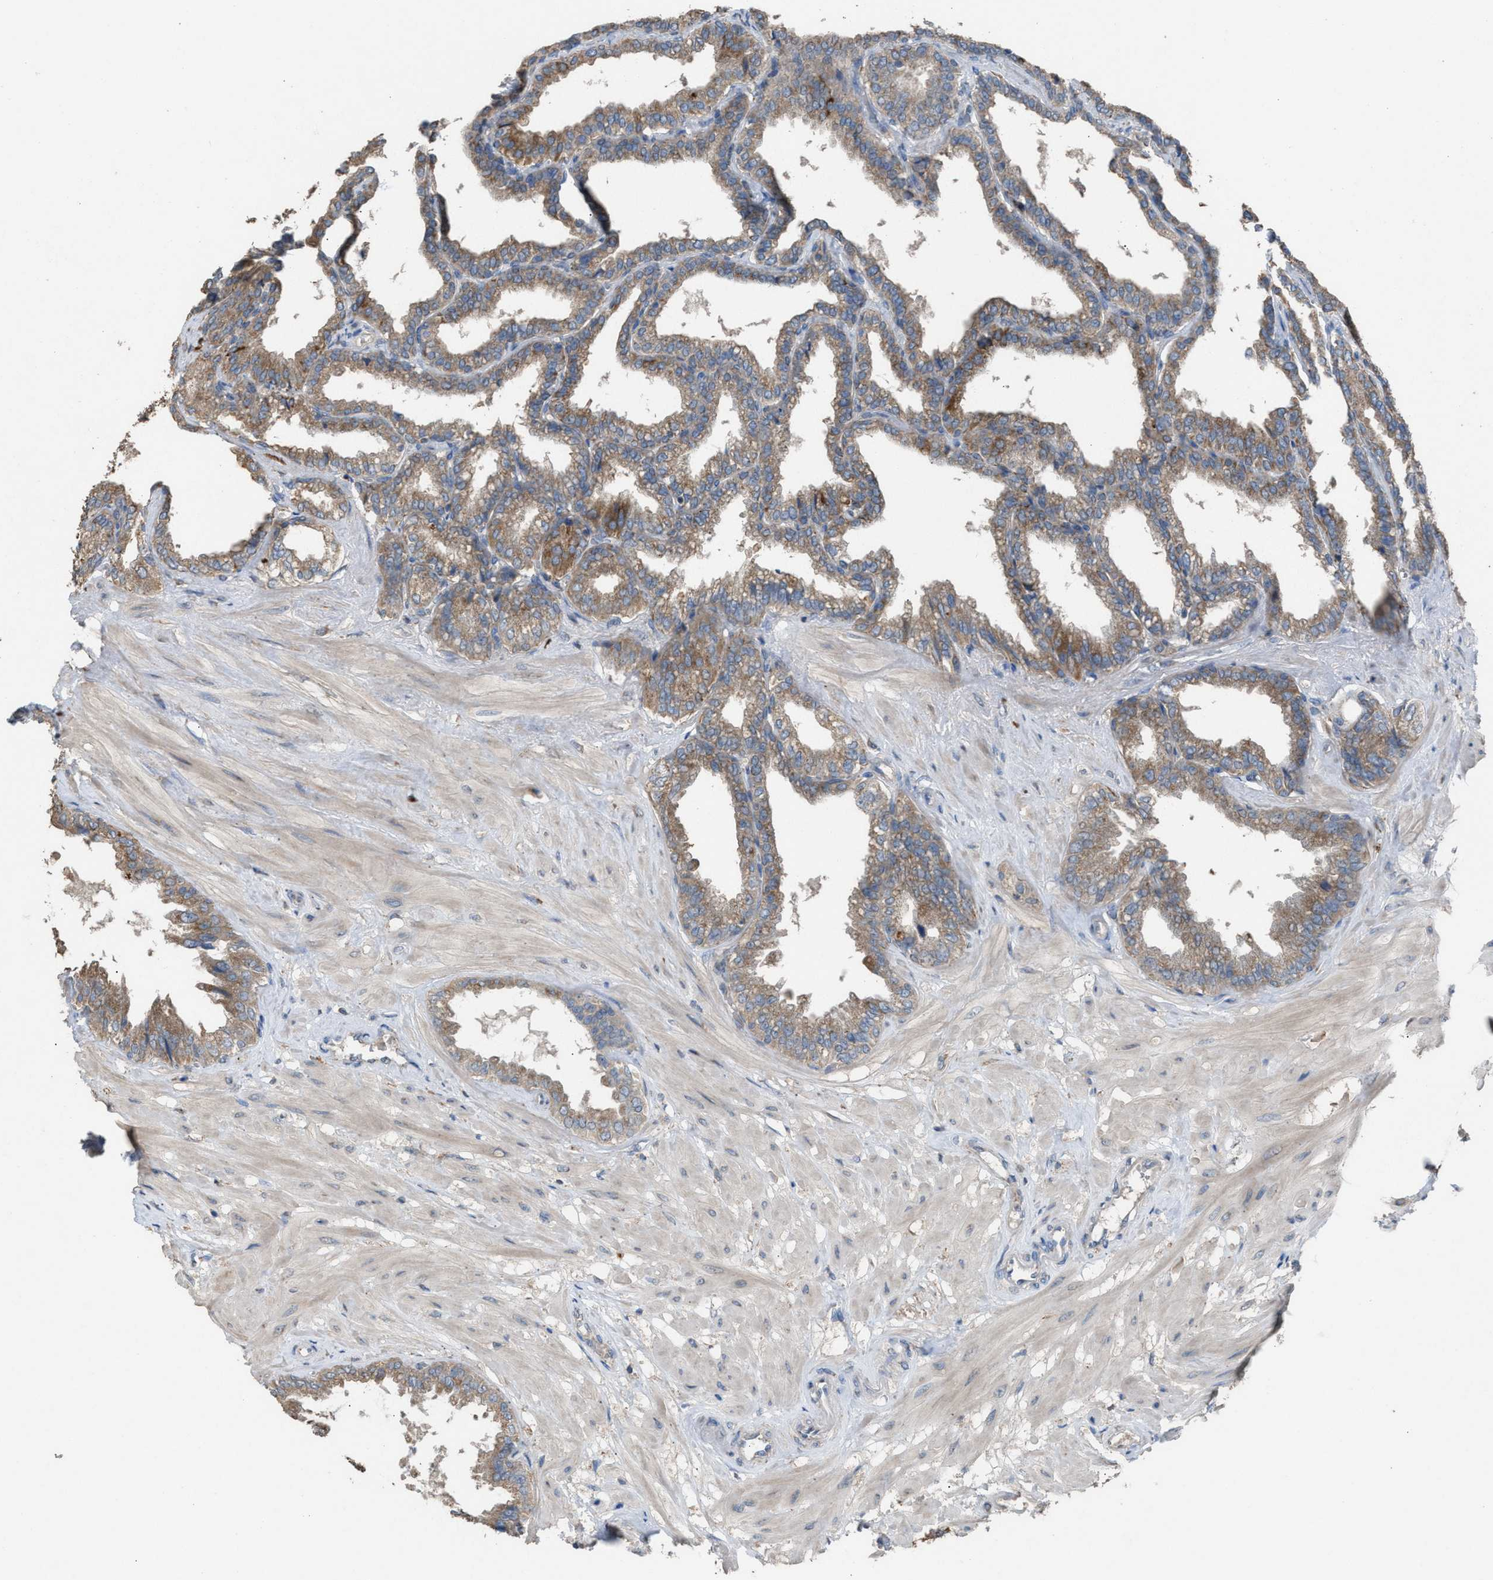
{"staining": {"intensity": "moderate", "quantity": ">75%", "location": "cytoplasmic/membranous"}, "tissue": "seminal vesicle", "cell_type": "Glandular cells", "image_type": "normal", "snomed": [{"axis": "morphology", "description": "Normal tissue, NOS"}, {"axis": "topography", "description": "Seminal veicle"}], "caption": "IHC micrograph of benign seminal vesicle stained for a protein (brown), which reveals medium levels of moderate cytoplasmic/membranous staining in approximately >75% of glandular cells.", "gene": "TPK1", "patient": {"sex": "male", "age": 46}}